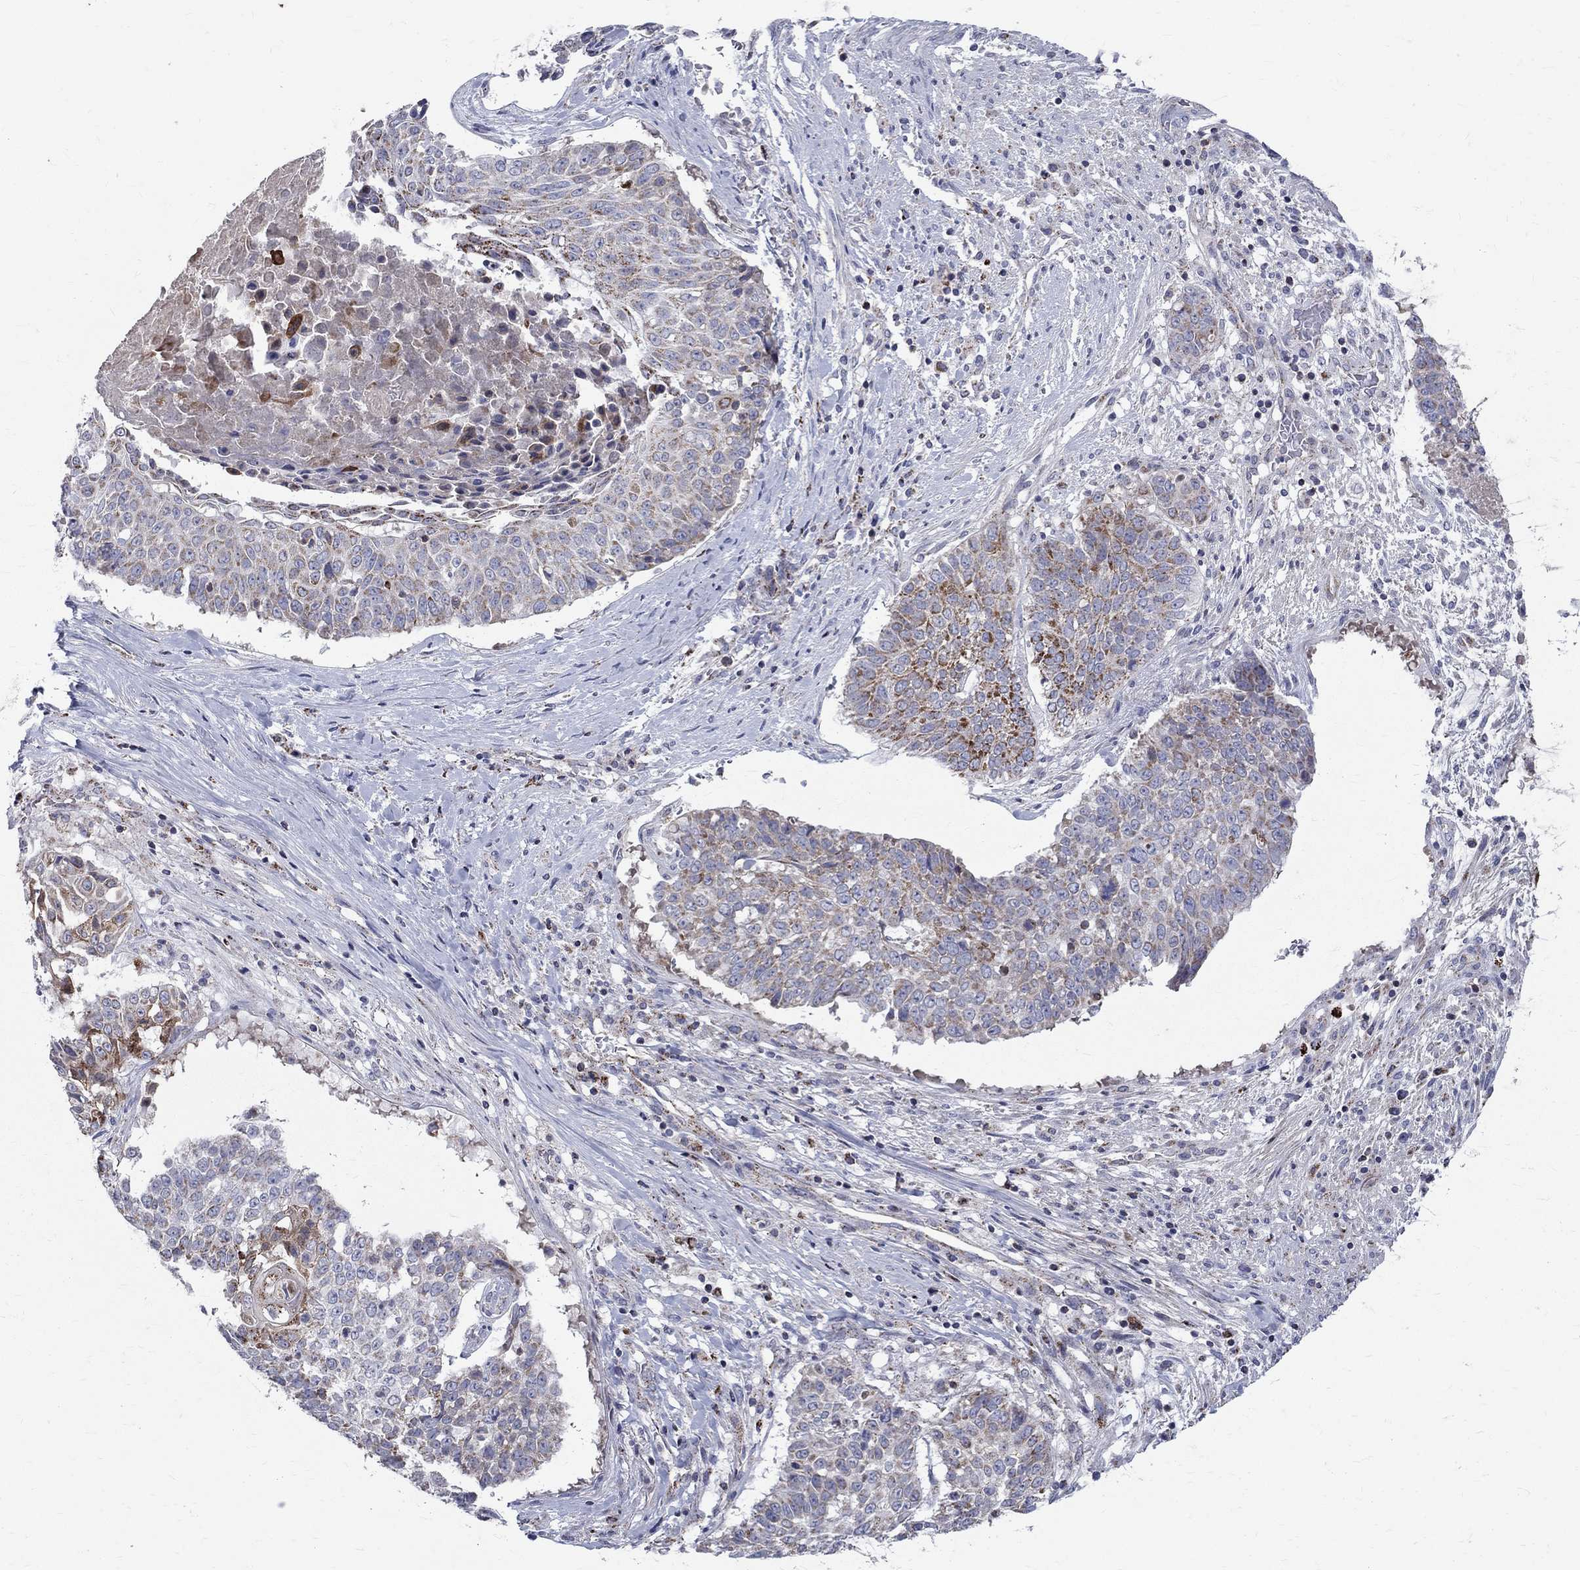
{"staining": {"intensity": "moderate", "quantity": "<25%", "location": "cytoplasmic/membranous"}, "tissue": "lung cancer", "cell_type": "Tumor cells", "image_type": "cancer", "snomed": [{"axis": "morphology", "description": "Squamous cell carcinoma, NOS"}, {"axis": "topography", "description": "Lung"}], "caption": "Human lung cancer (squamous cell carcinoma) stained with a brown dye demonstrates moderate cytoplasmic/membranous positive positivity in approximately <25% of tumor cells.", "gene": "SLC4A10", "patient": {"sex": "male", "age": 64}}